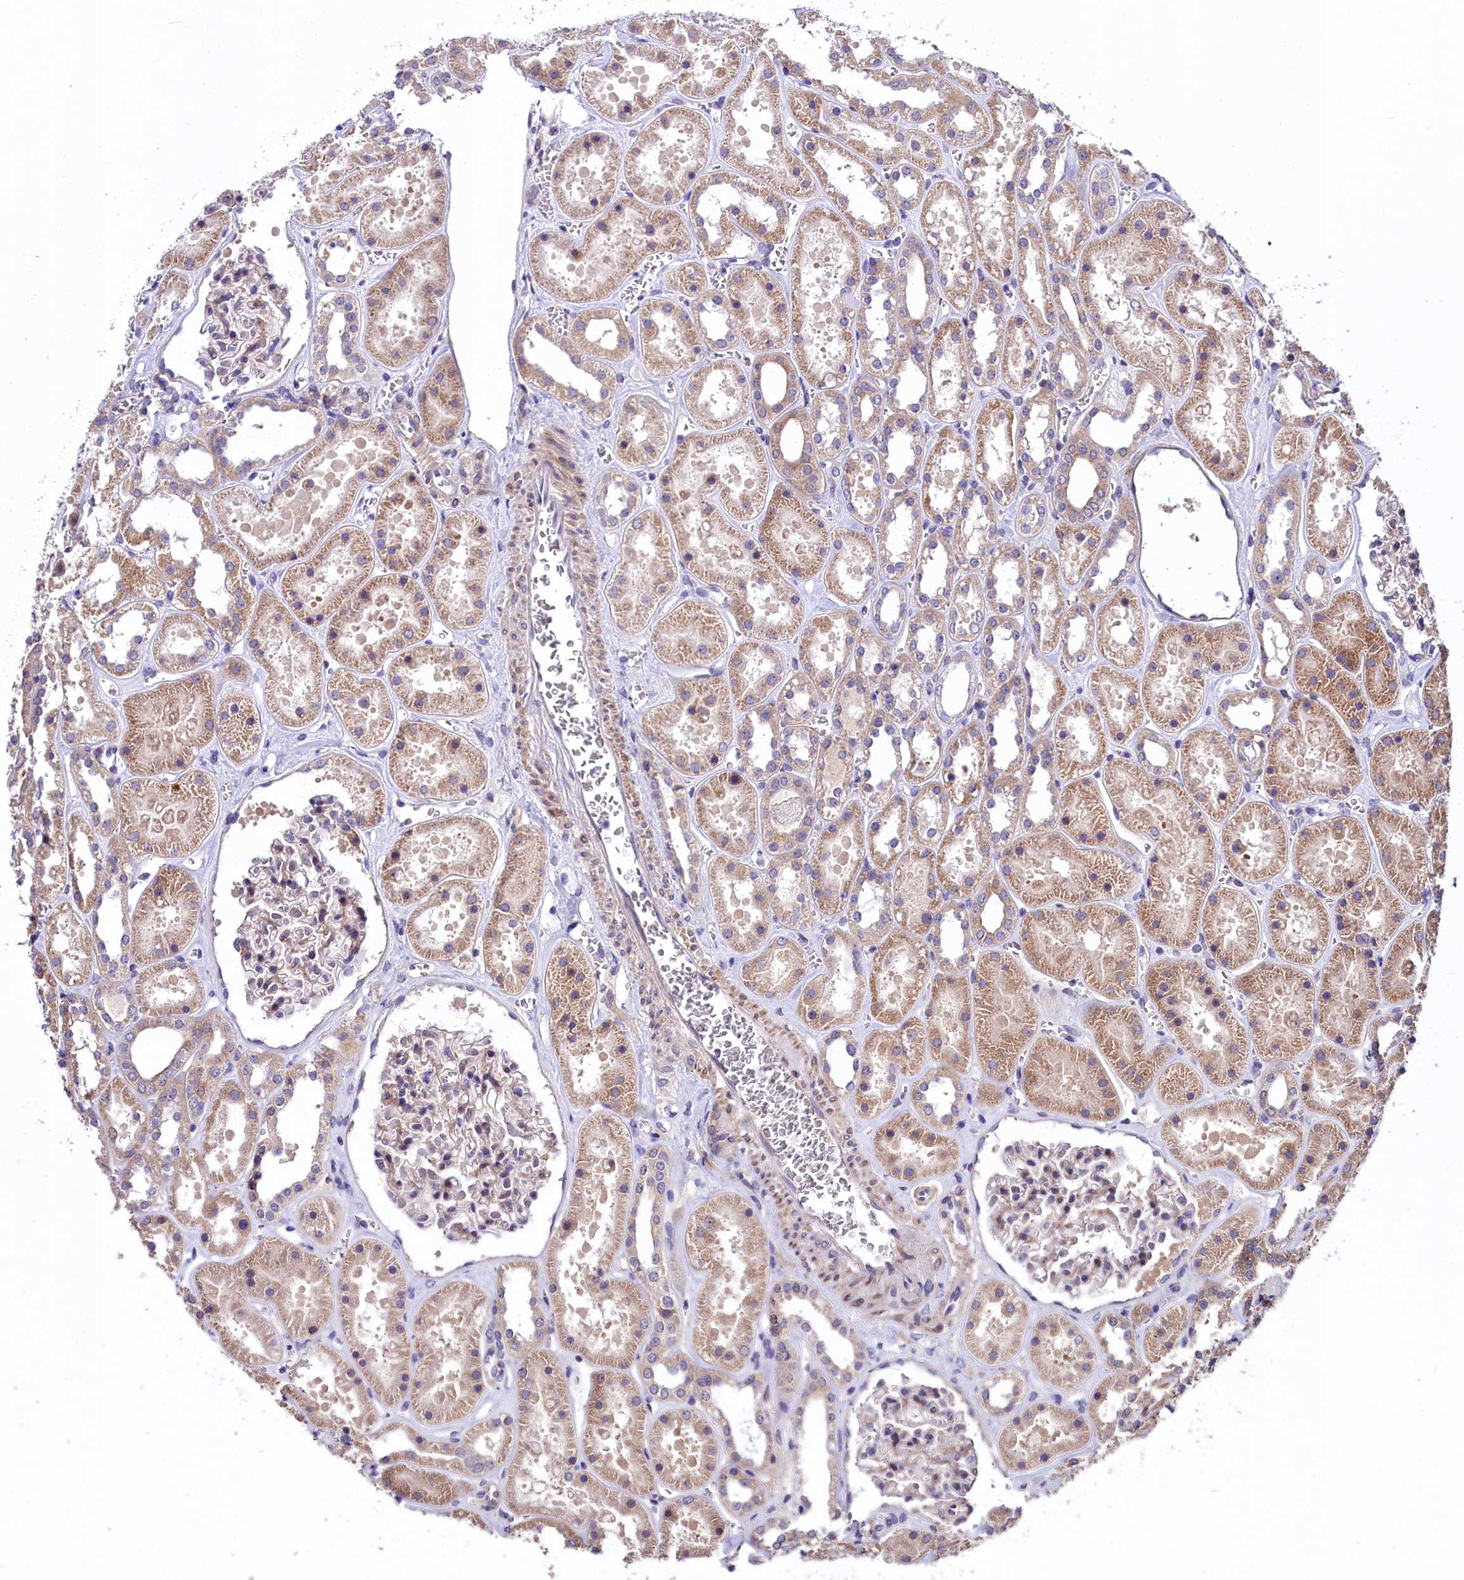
{"staining": {"intensity": "weak", "quantity": "25%-75%", "location": "cytoplasmic/membranous"}, "tissue": "kidney", "cell_type": "Cells in glomeruli", "image_type": "normal", "snomed": [{"axis": "morphology", "description": "Normal tissue, NOS"}, {"axis": "topography", "description": "Kidney"}], "caption": "Kidney stained for a protein reveals weak cytoplasmic/membranous positivity in cells in glomeruli. Ihc stains the protein of interest in brown and the nuclei are stained blue.", "gene": "SLC39A6", "patient": {"sex": "female", "age": 41}}